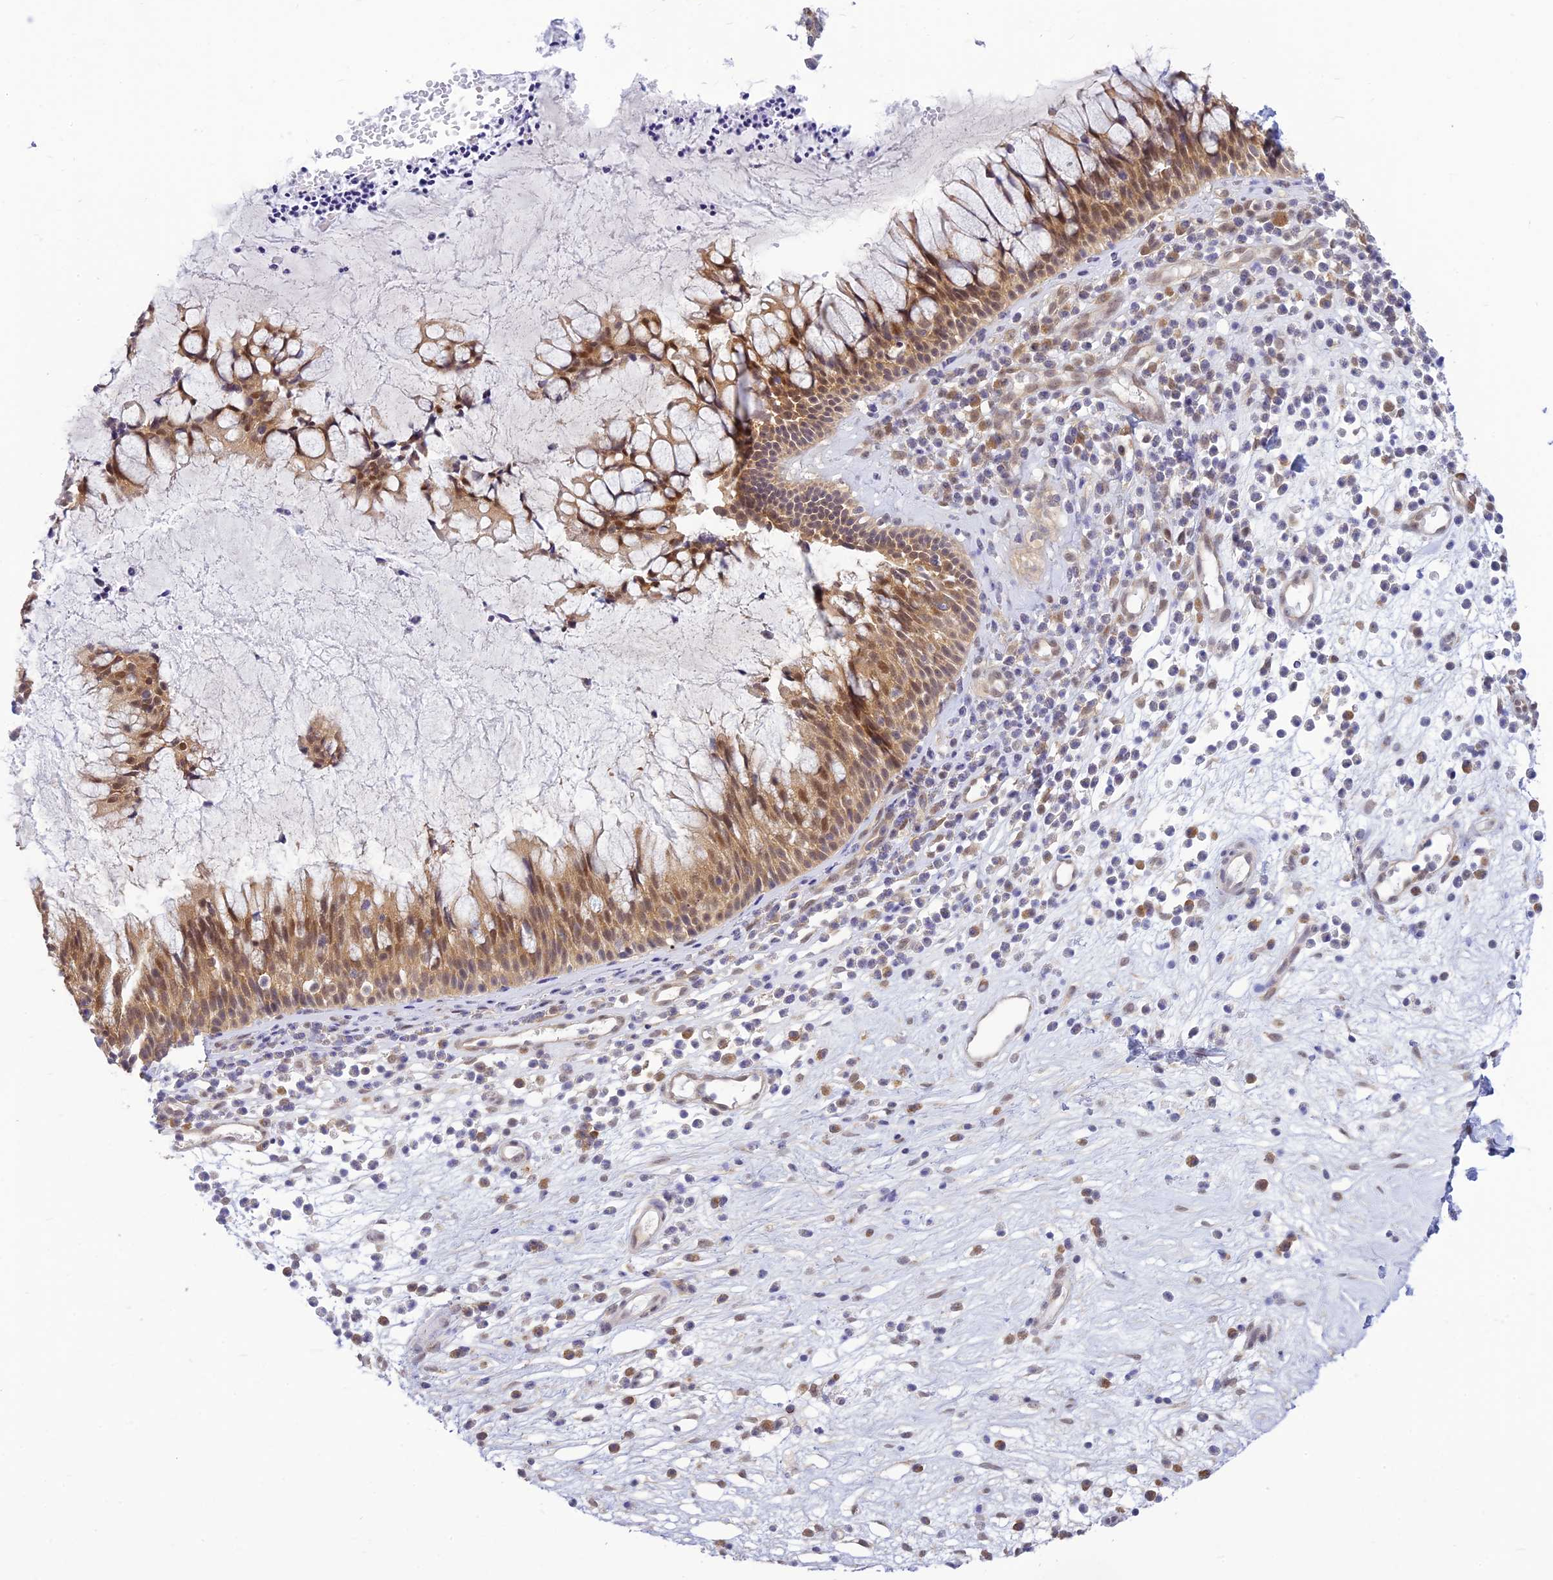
{"staining": {"intensity": "moderate", "quantity": ">75%", "location": "cytoplasmic/membranous,nuclear"}, "tissue": "nasopharynx", "cell_type": "Respiratory epithelial cells", "image_type": "normal", "snomed": [{"axis": "morphology", "description": "Normal tissue, NOS"}, {"axis": "morphology", "description": "Inflammation, NOS"}, {"axis": "topography", "description": "Nasopharynx"}], "caption": "Normal nasopharynx shows moderate cytoplasmic/membranous,nuclear expression in approximately >75% of respiratory epithelial cells (DAB (3,3'-diaminobenzidine) = brown stain, brightfield microscopy at high magnification)..", "gene": "SKIC8", "patient": {"sex": "male", "age": 70}}